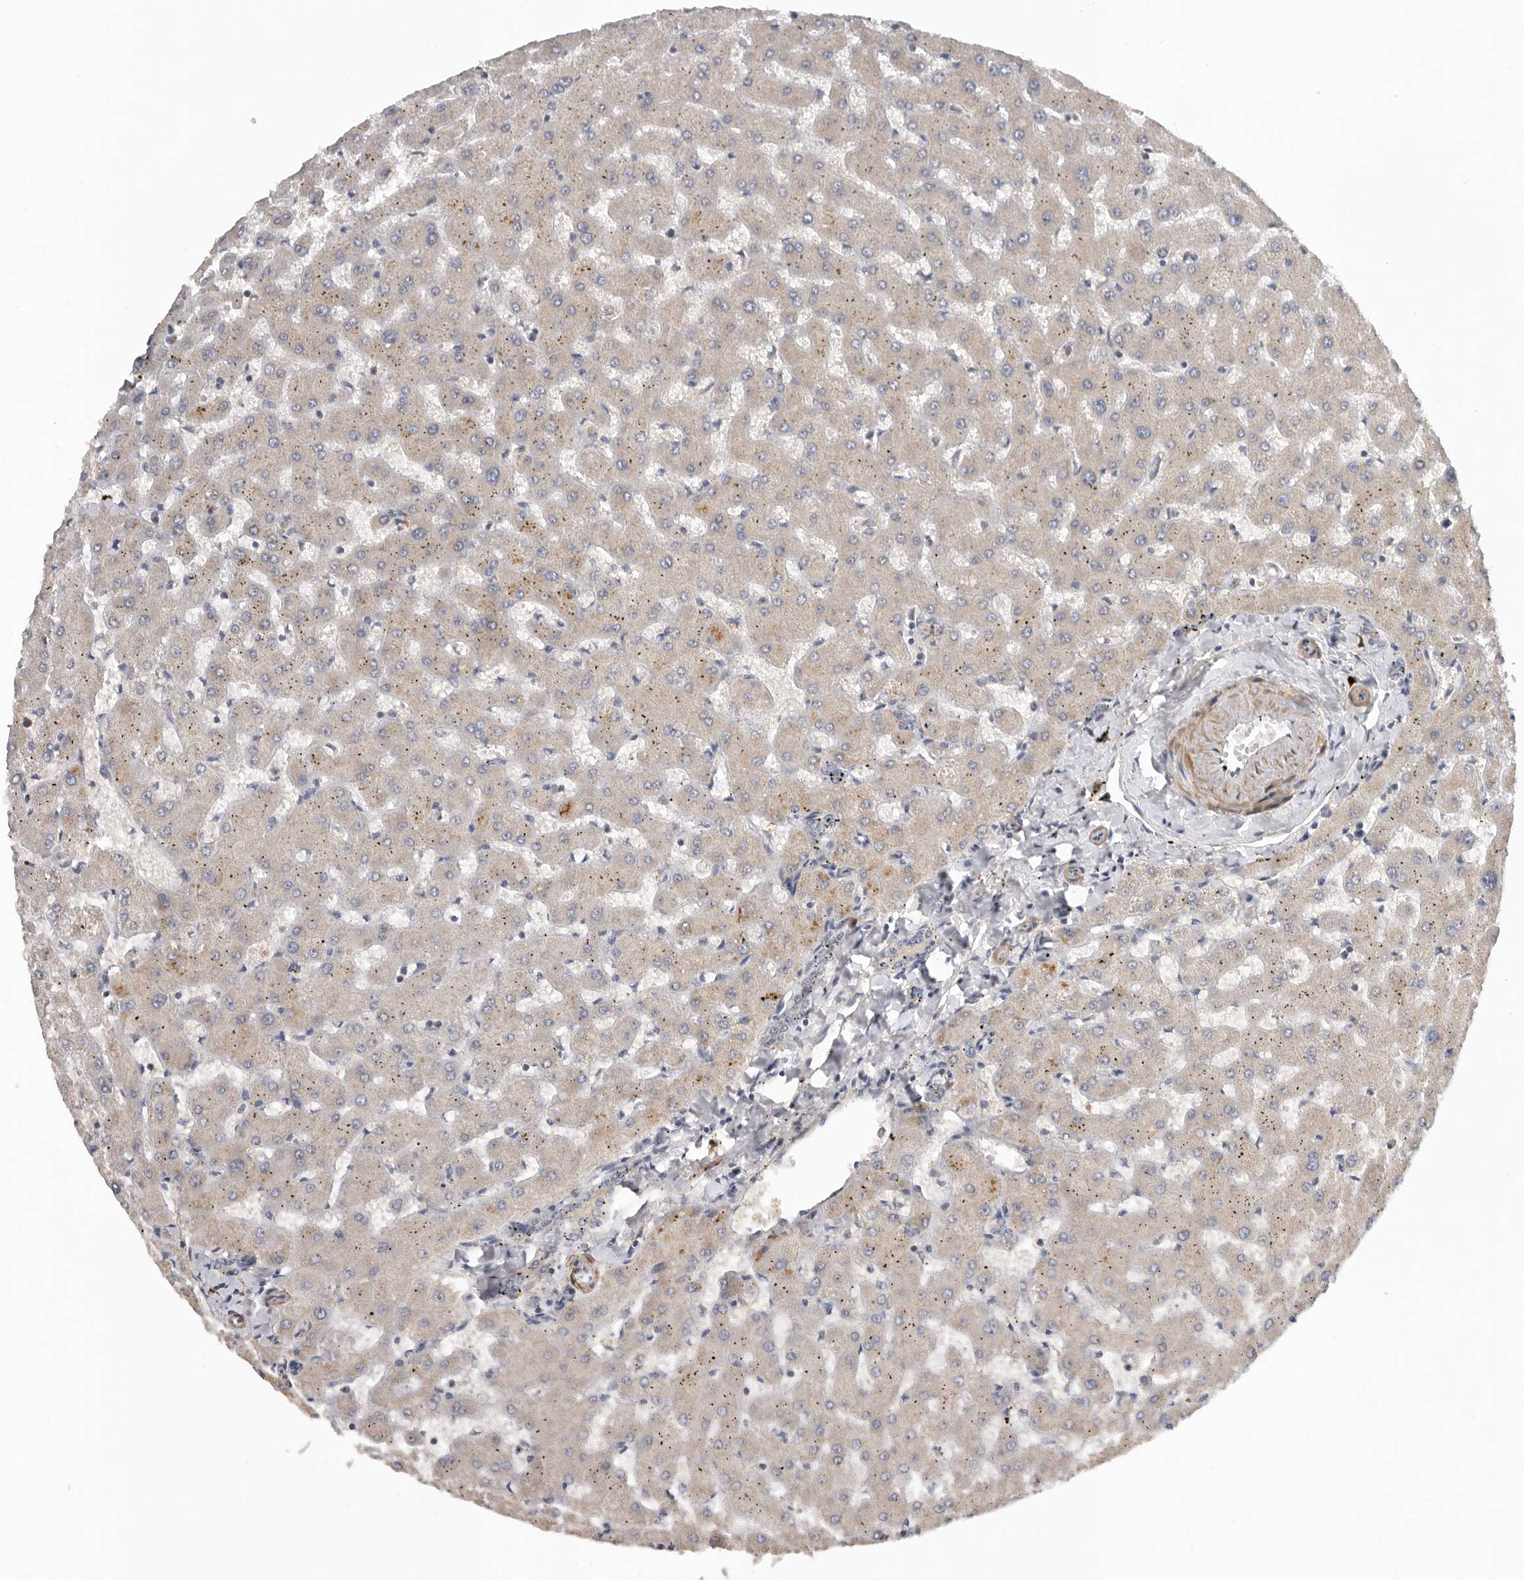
{"staining": {"intensity": "weak", "quantity": "<25%", "location": "cytoplasmic/membranous"}, "tissue": "liver", "cell_type": "Cholangiocytes", "image_type": "normal", "snomed": [{"axis": "morphology", "description": "Normal tissue, NOS"}, {"axis": "topography", "description": "Liver"}], "caption": "IHC of unremarkable liver shows no staining in cholangiocytes. (DAB (3,3'-diaminobenzidine) IHC, high magnification).", "gene": "RNF157", "patient": {"sex": "female", "age": 63}}